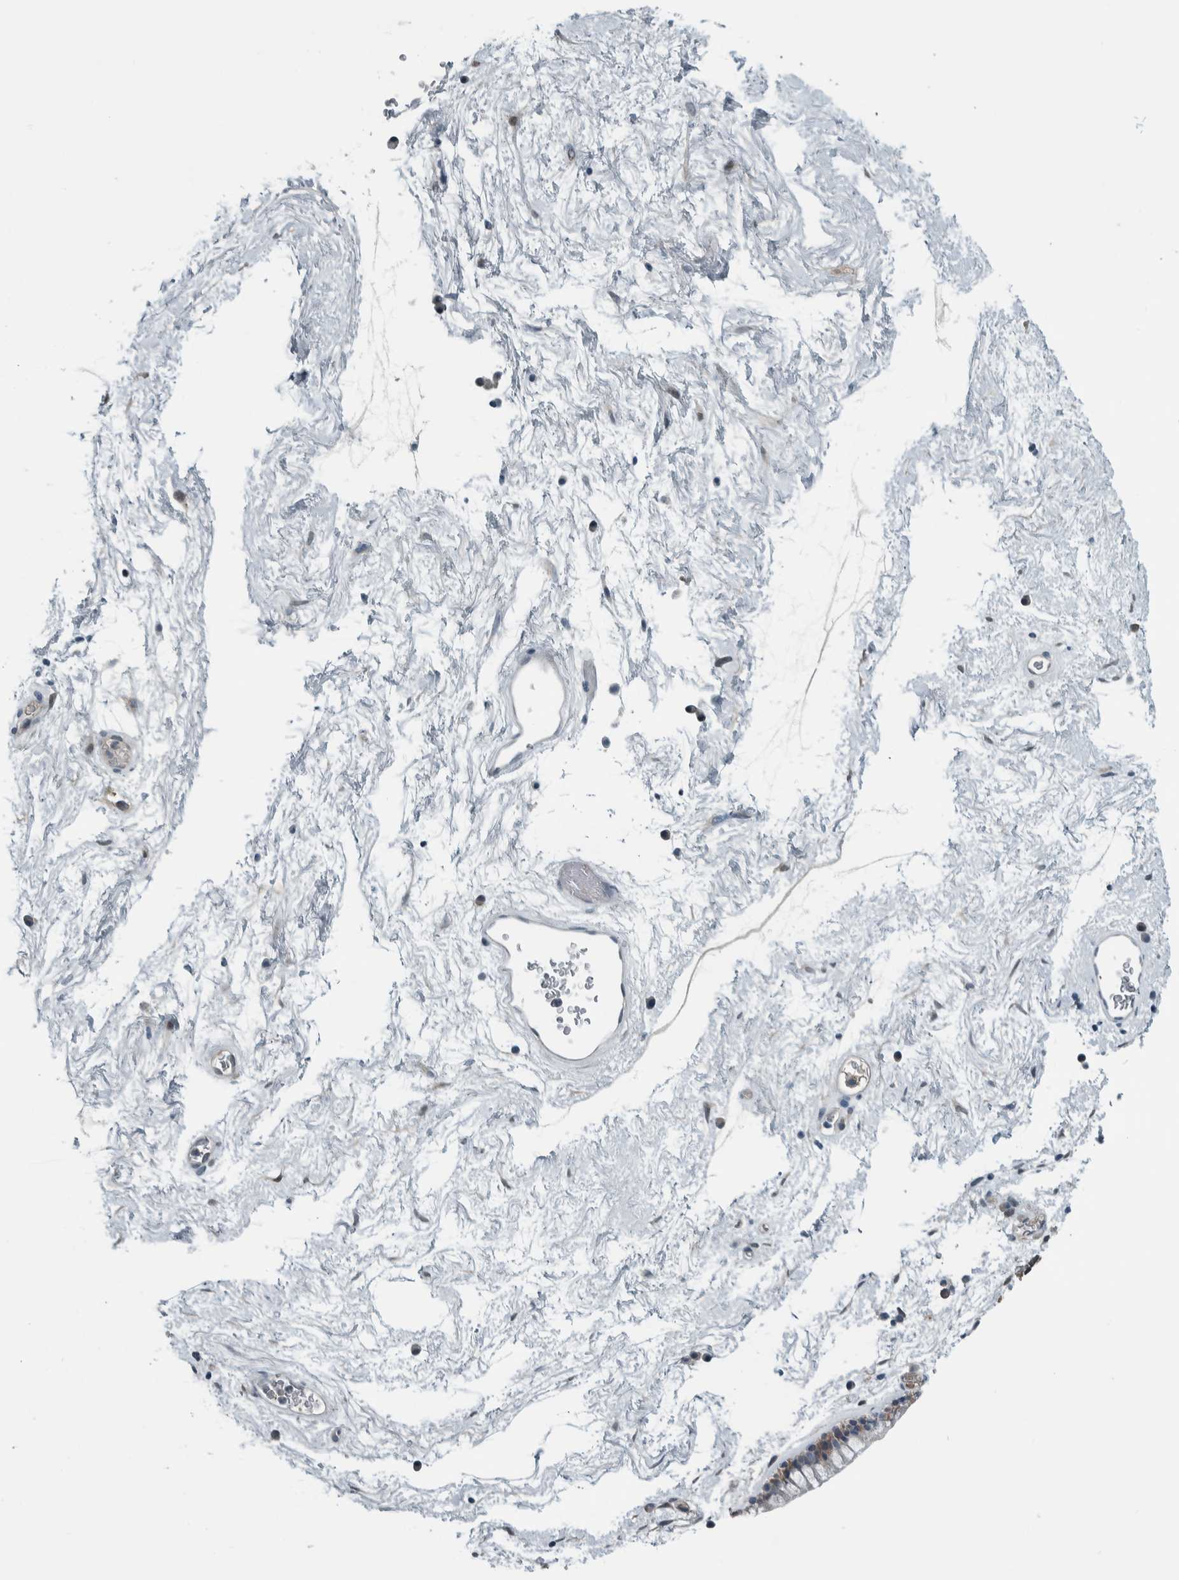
{"staining": {"intensity": "weak", "quantity": "<25%", "location": "nuclear"}, "tissue": "nasopharynx", "cell_type": "Respiratory epithelial cells", "image_type": "normal", "snomed": [{"axis": "morphology", "description": "Normal tissue, NOS"}, {"axis": "morphology", "description": "Inflammation, NOS"}, {"axis": "topography", "description": "Nasopharynx"}], "caption": "Immunohistochemistry (IHC) of benign human nasopharynx demonstrates no staining in respiratory epithelial cells.", "gene": "ALAD", "patient": {"sex": "male", "age": 48}}